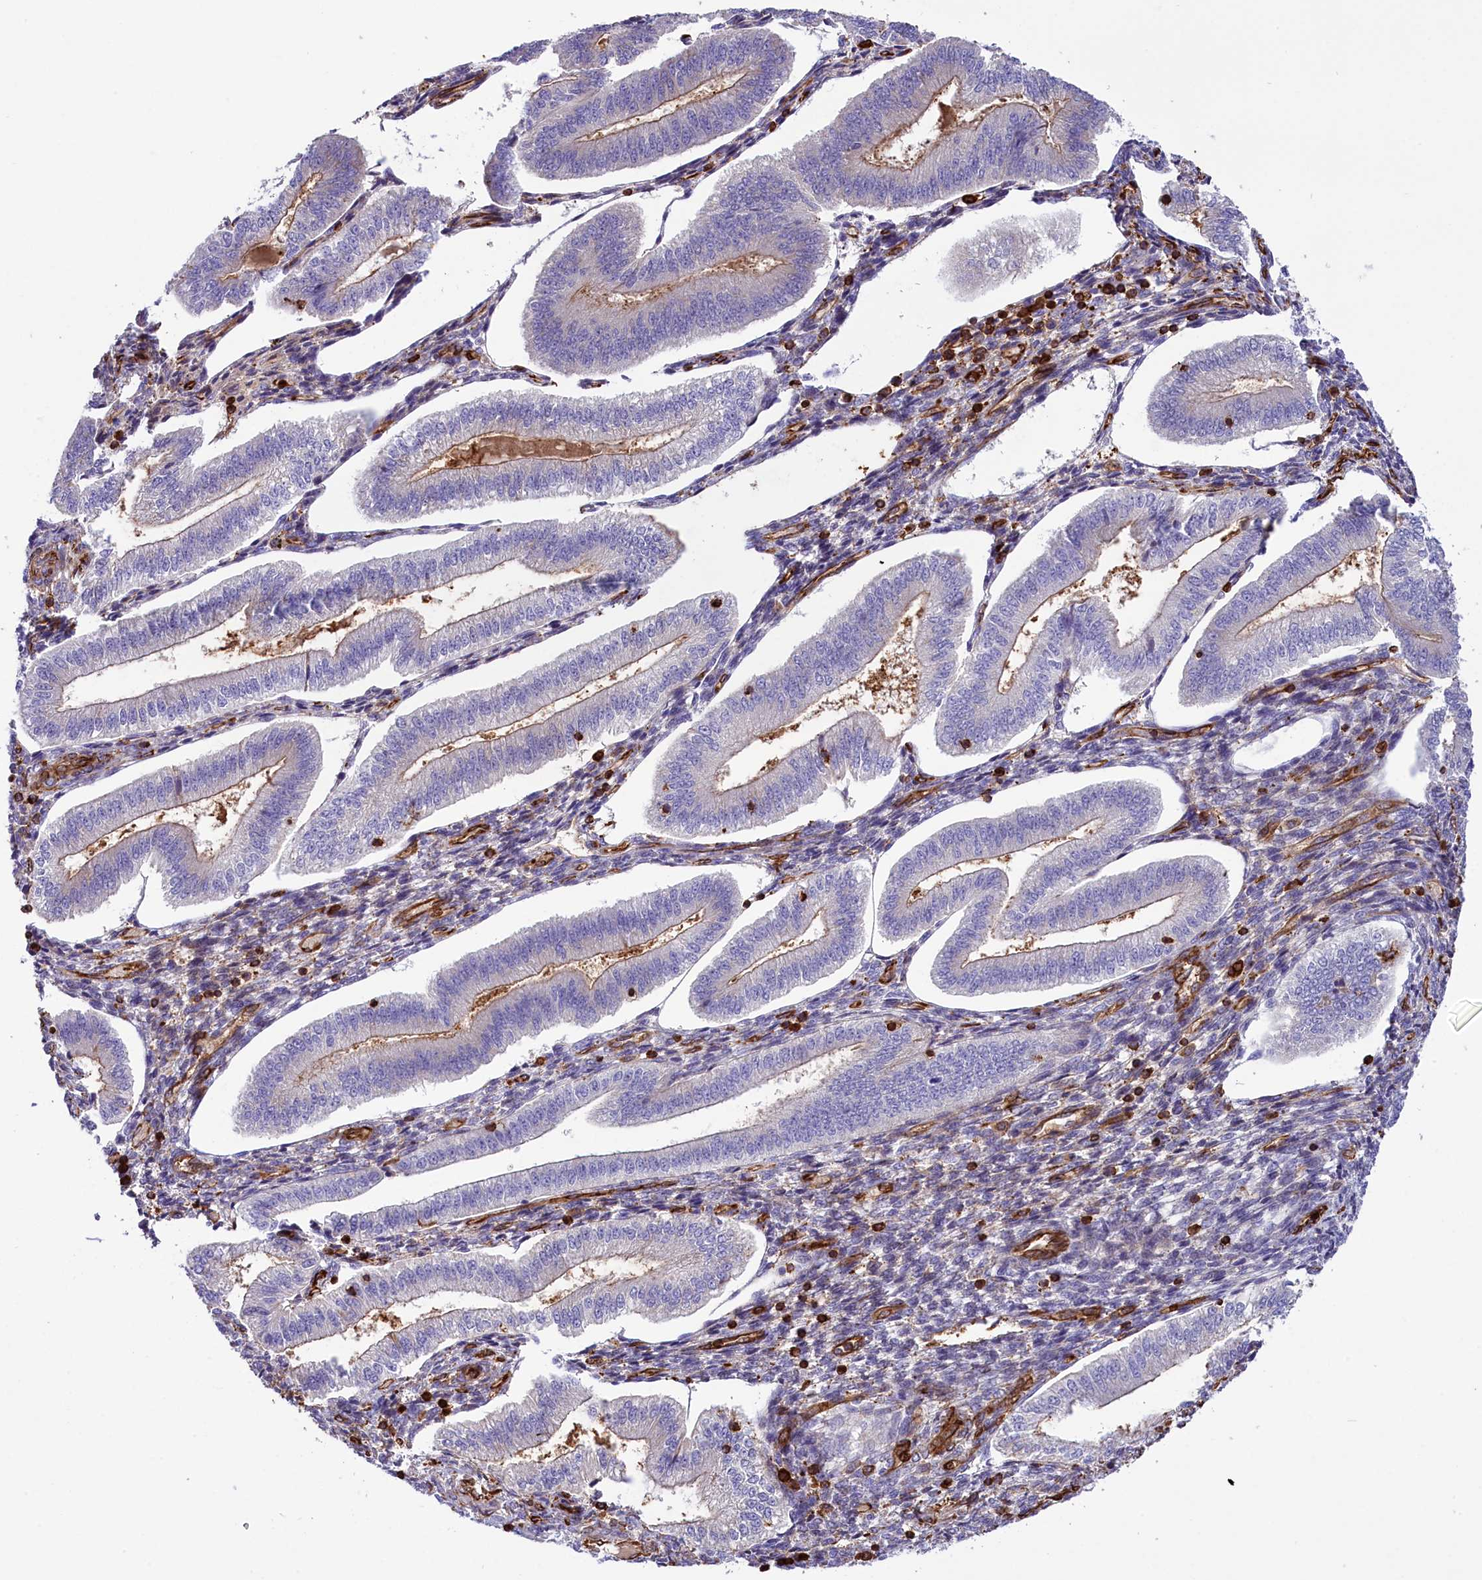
{"staining": {"intensity": "moderate", "quantity": "<25%", "location": "cytoplasmic/membranous"}, "tissue": "endometrium", "cell_type": "Cells in endometrial stroma", "image_type": "normal", "snomed": [{"axis": "morphology", "description": "Normal tissue, NOS"}, {"axis": "topography", "description": "Endometrium"}], "caption": "Immunohistochemistry micrograph of benign endometrium stained for a protein (brown), which exhibits low levels of moderate cytoplasmic/membranous positivity in about <25% of cells in endometrial stroma.", "gene": "CD99L2", "patient": {"sex": "female", "age": 34}}